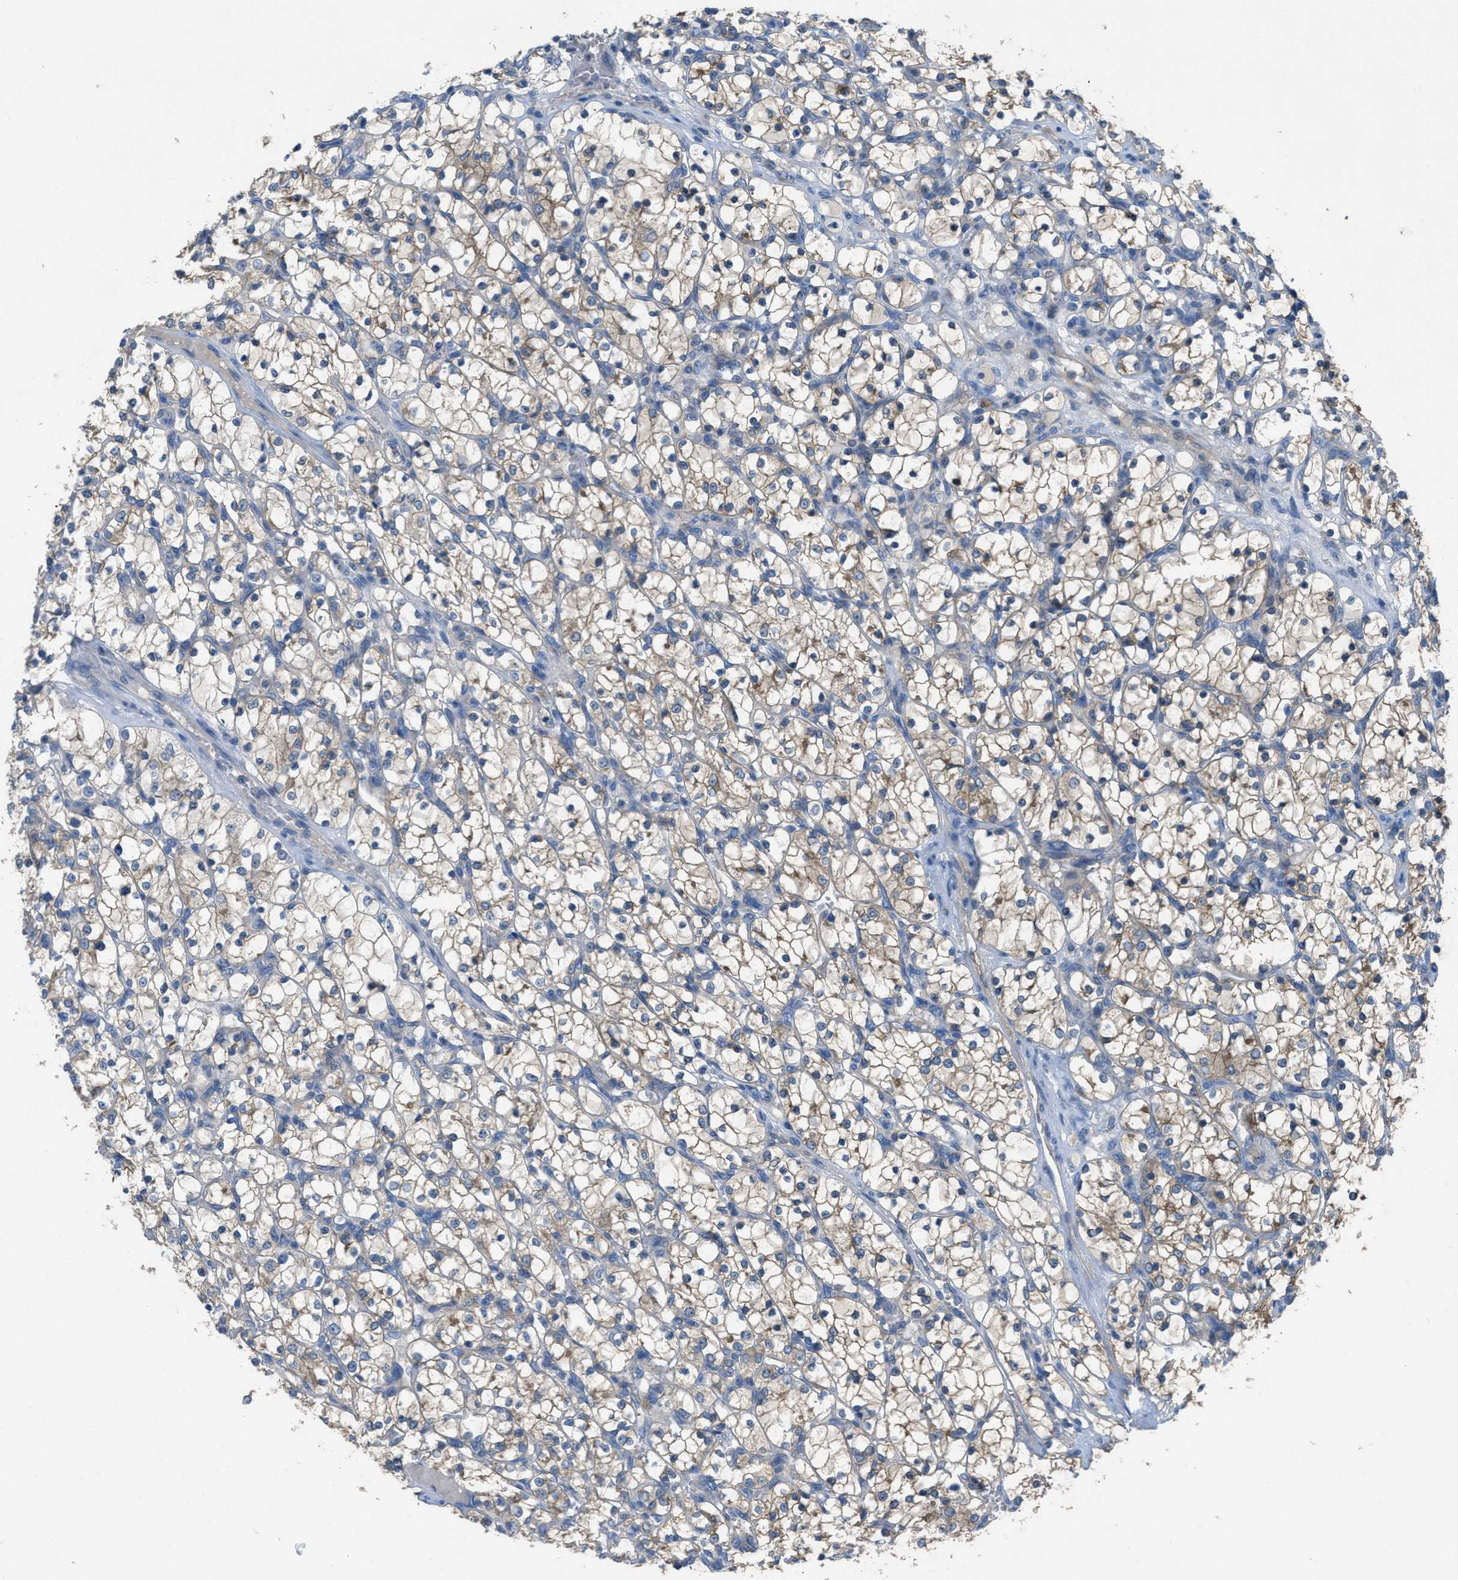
{"staining": {"intensity": "moderate", "quantity": ">75%", "location": "cytoplasmic/membranous"}, "tissue": "renal cancer", "cell_type": "Tumor cells", "image_type": "cancer", "snomed": [{"axis": "morphology", "description": "Adenocarcinoma, NOS"}, {"axis": "topography", "description": "Kidney"}], "caption": "High-magnification brightfield microscopy of renal cancer stained with DAB (3,3'-diaminobenzidine) (brown) and counterstained with hematoxylin (blue). tumor cells exhibit moderate cytoplasmic/membranous staining is present in approximately>75% of cells.", "gene": "UBA5", "patient": {"sex": "female", "age": 69}}